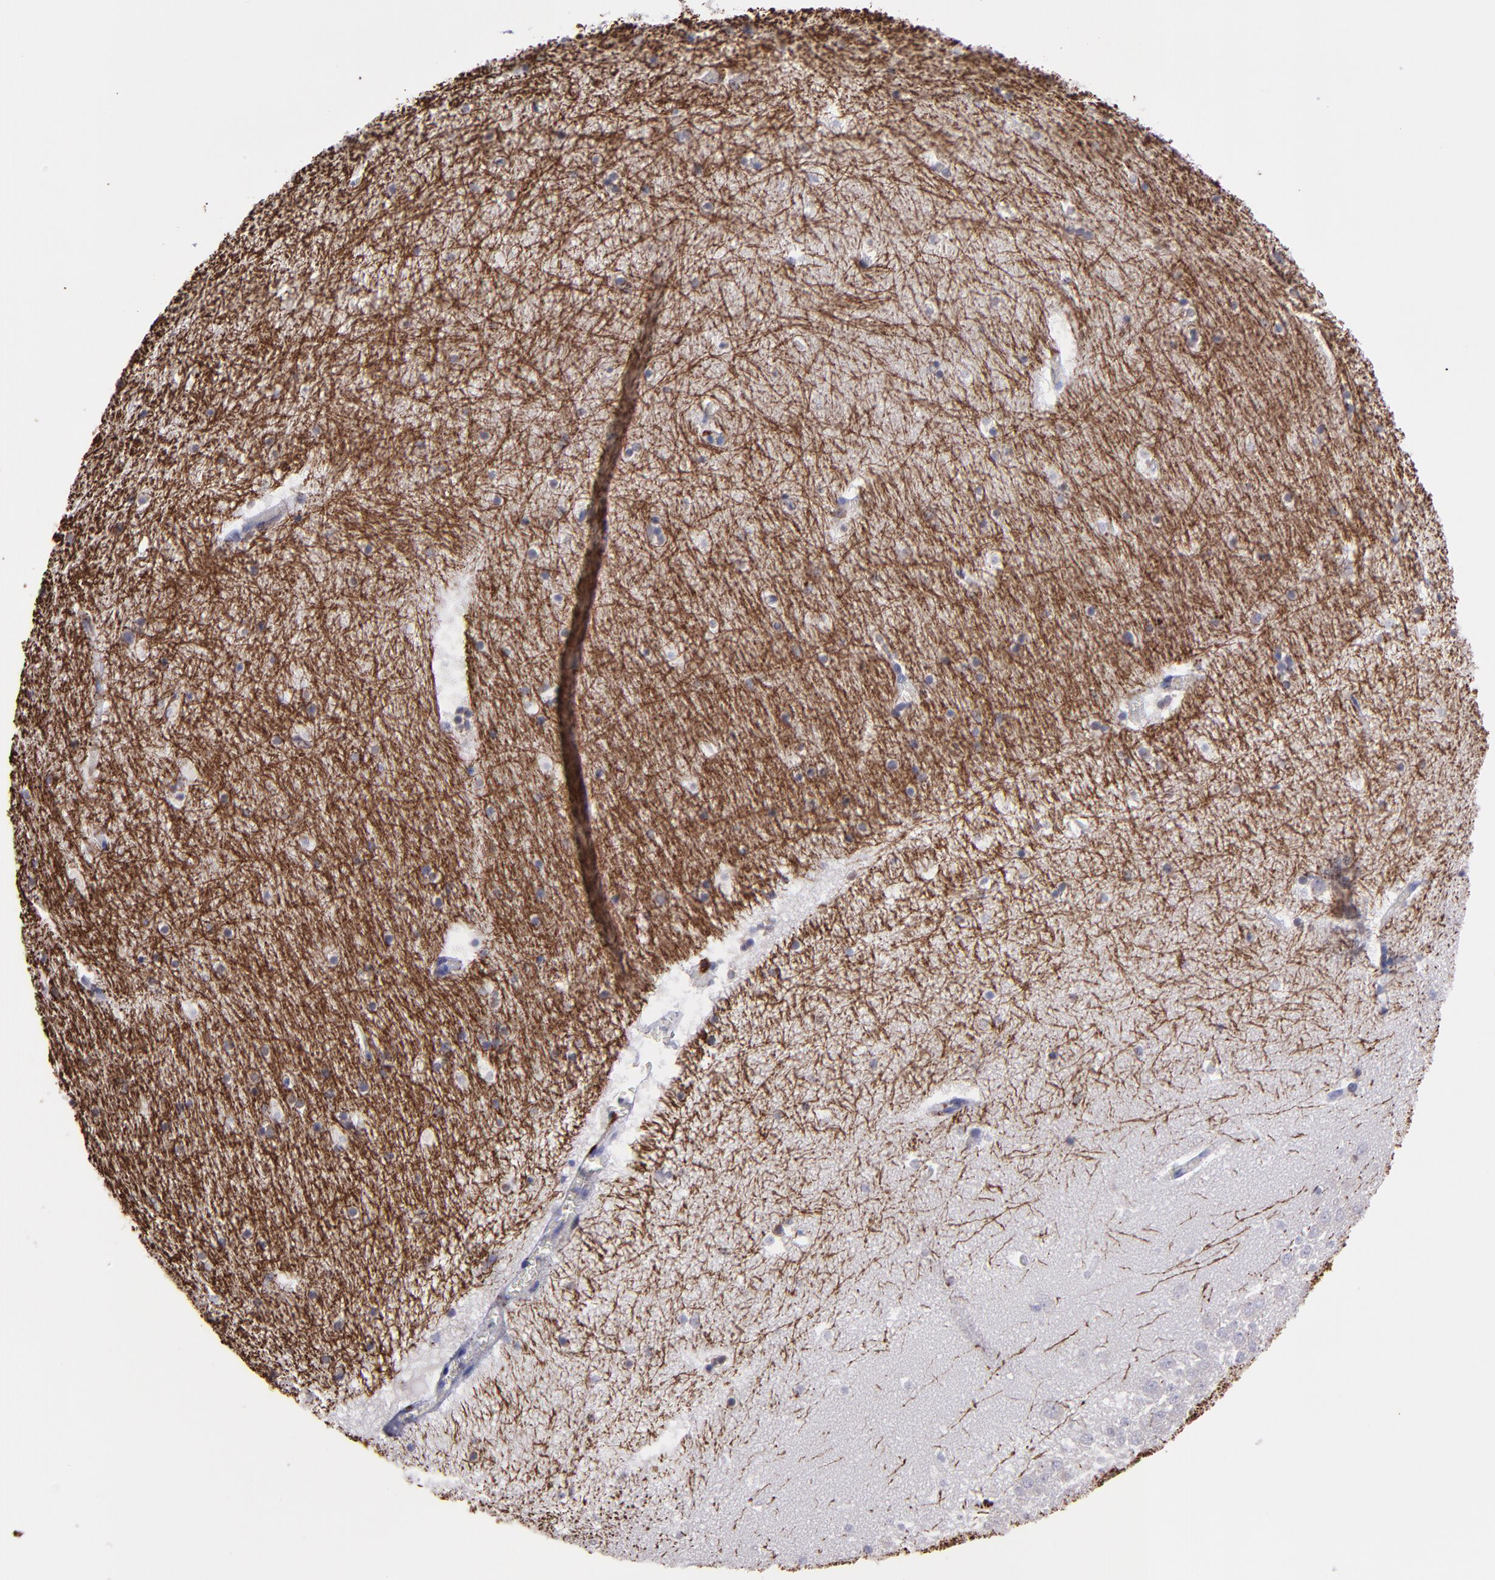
{"staining": {"intensity": "moderate", "quantity": "<25%", "location": "cytoplasmic/membranous"}, "tissue": "hippocampus", "cell_type": "Glial cells", "image_type": "normal", "snomed": [{"axis": "morphology", "description": "Normal tissue, NOS"}, {"axis": "topography", "description": "Hippocampus"}], "caption": "This is a micrograph of immunohistochemistry staining of normal hippocampus, which shows moderate staining in the cytoplasmic/membranous of glial cells.", "gene": "CTSS", "patient": {"sex": "male", "age": 45}}